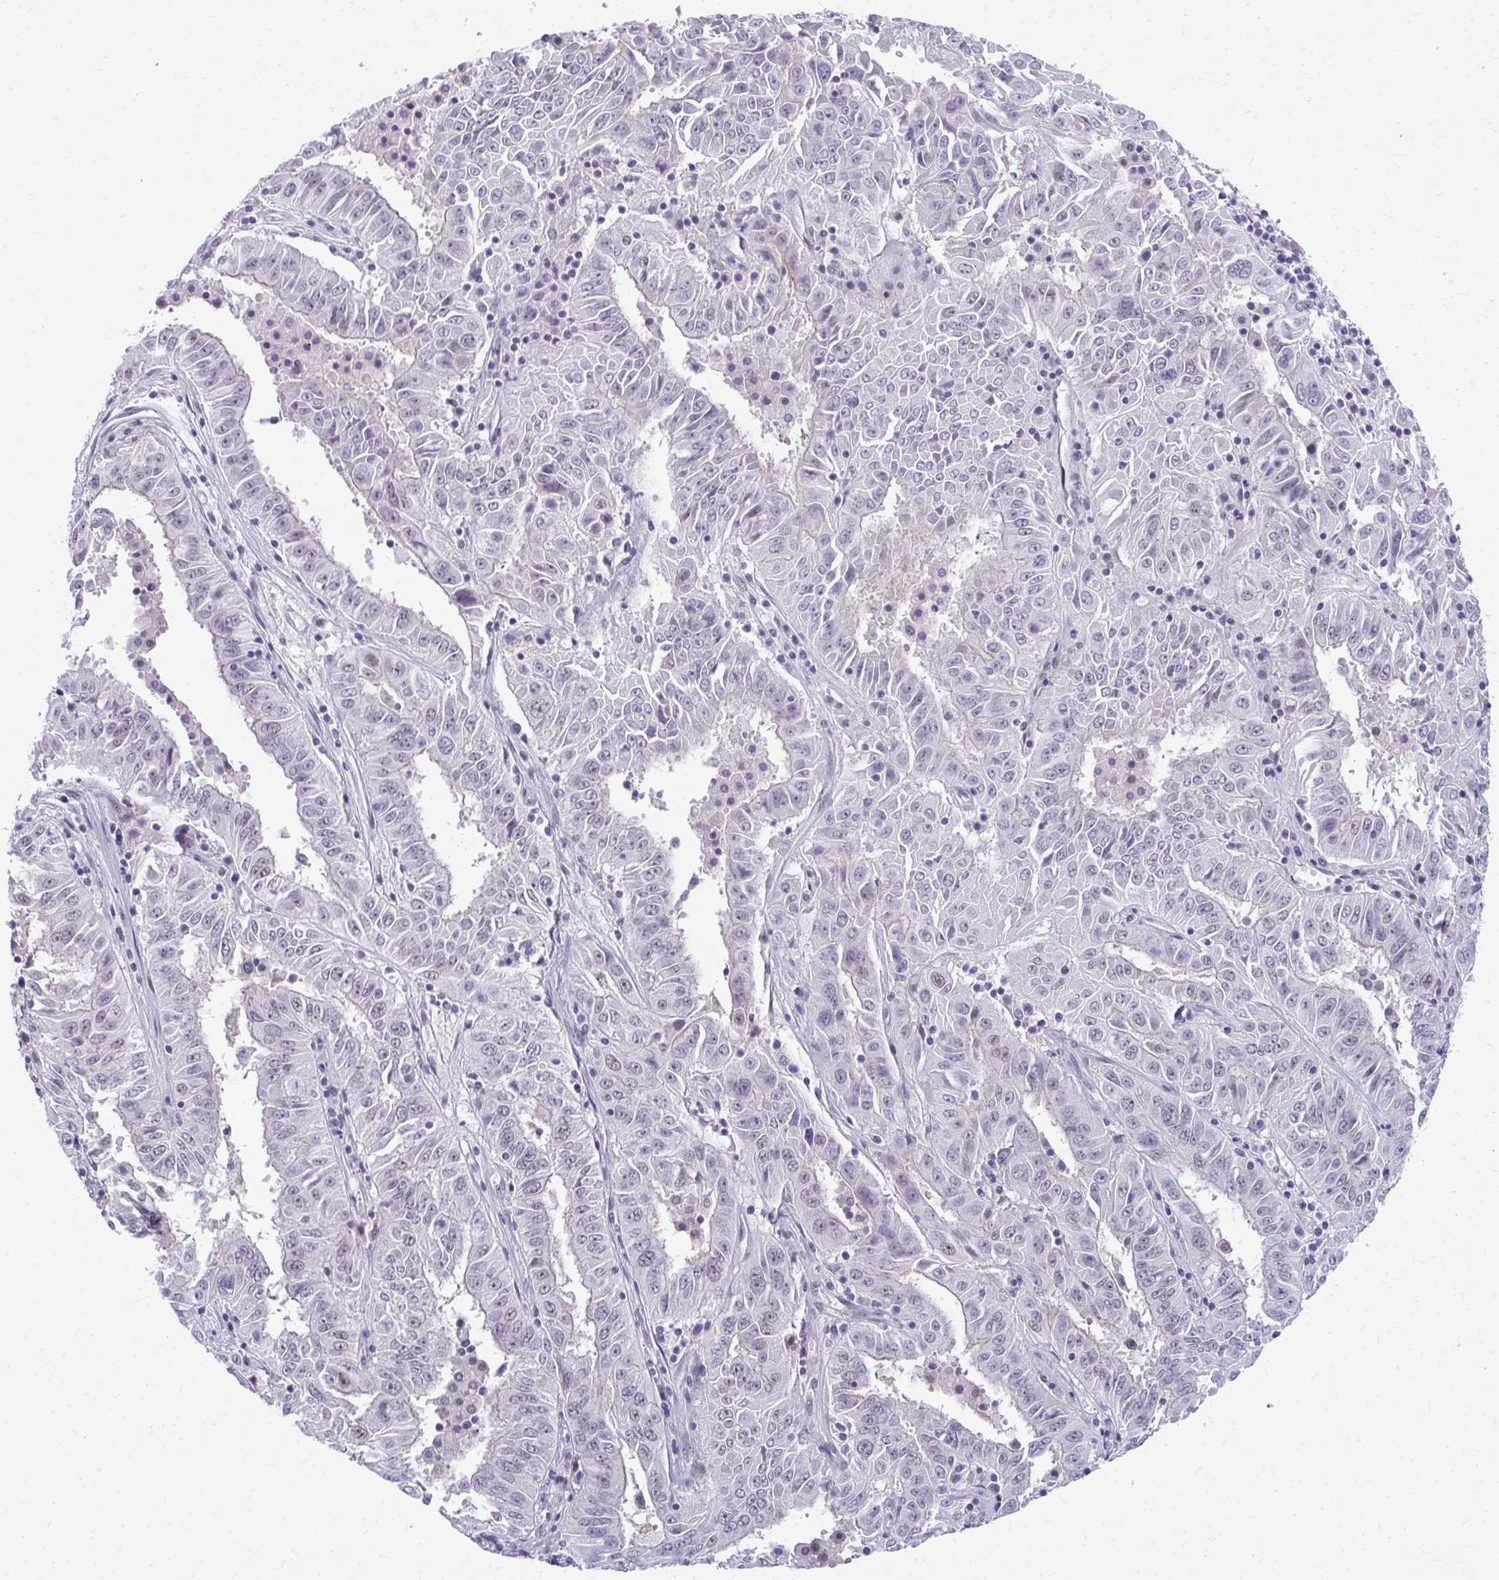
{"staining": {"intensity": "weak", "quantity": "<25%", "location": "nuclear"}, "tissue": "pancreatic cancer", "cell_type": "Tumor cells", "image_type": "cancer", "snomed": [{"axis": "morphology", "description": "Adenocarcinoma, NOS"}, {"axis": "topography", "description": "Pancreas"}], "caption": "A high-resolution micrograph shows immunohistochemistry (IHC) staining of adenocarcinoma (pancreatic), which exhibits no significant staining in tumor cells.", "gene": "MAF1", "patient": {"sex": "male", "age": 63}}